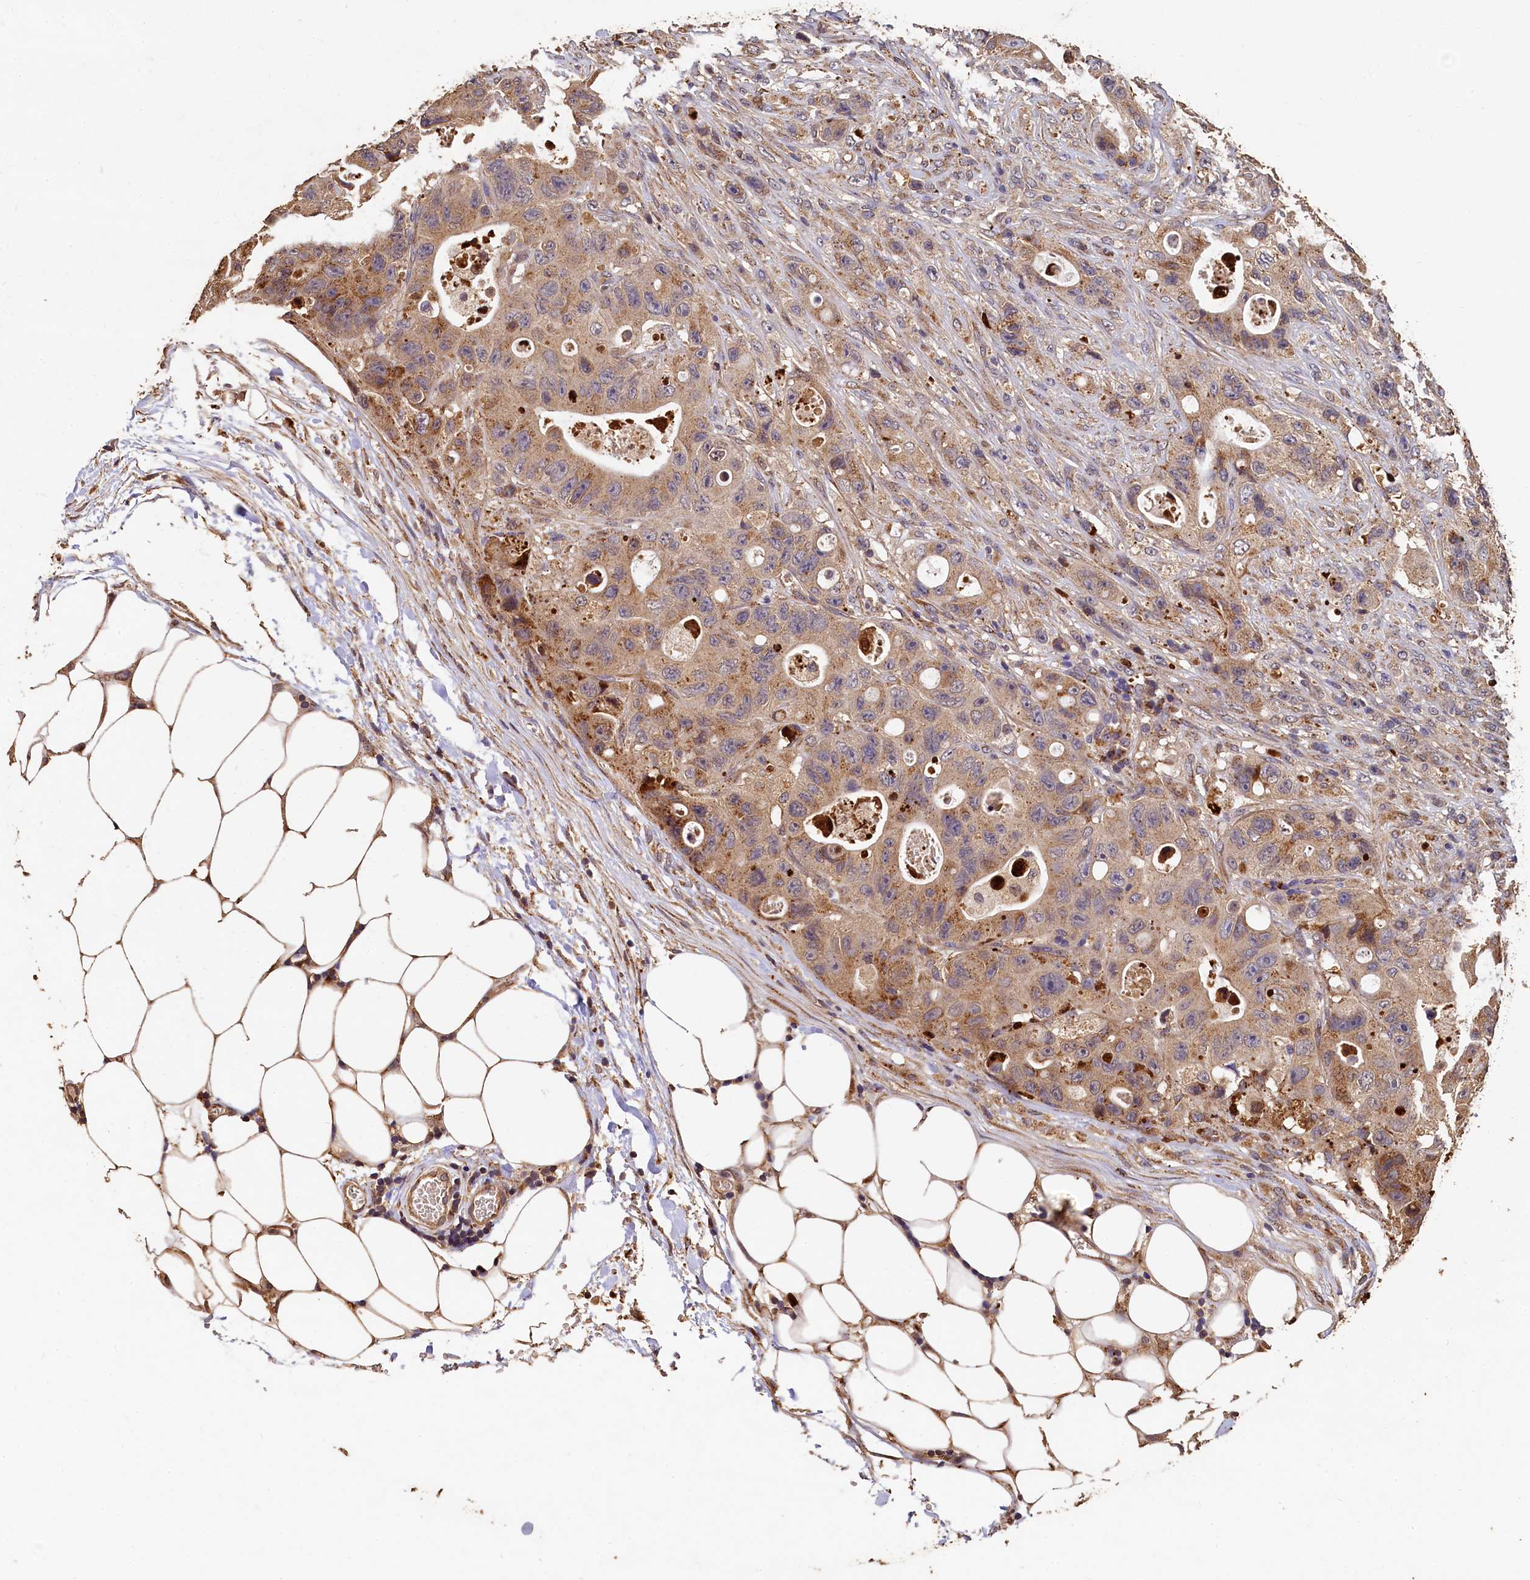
{"staining": {"intensity": "moderate", "quantity": ">75%", "location": "cytoplasmic/membranous"}, "tissue": "colorectal cancer", "cell_type": "Tumor cells", "image_type": "cancer", "snomed": [{"axis": "morphology", "description": "Adenocarcinoma, NOS"}, {"axis": "topography", "description": "Colon"}], "caption": "Colorectal cancer (adenocarcinoma) was stained to show a protein in brown. There is medium levels of moderate cytoplasmic/membranous positivity in approximately >75% of tumor cells. The staining was performed using DAB, with brown indicating positive protein expression. Nuclei are stained blue with hematoxylin.", "gene": "LSM4", "patient": {"sex": "female", "age": 46}}